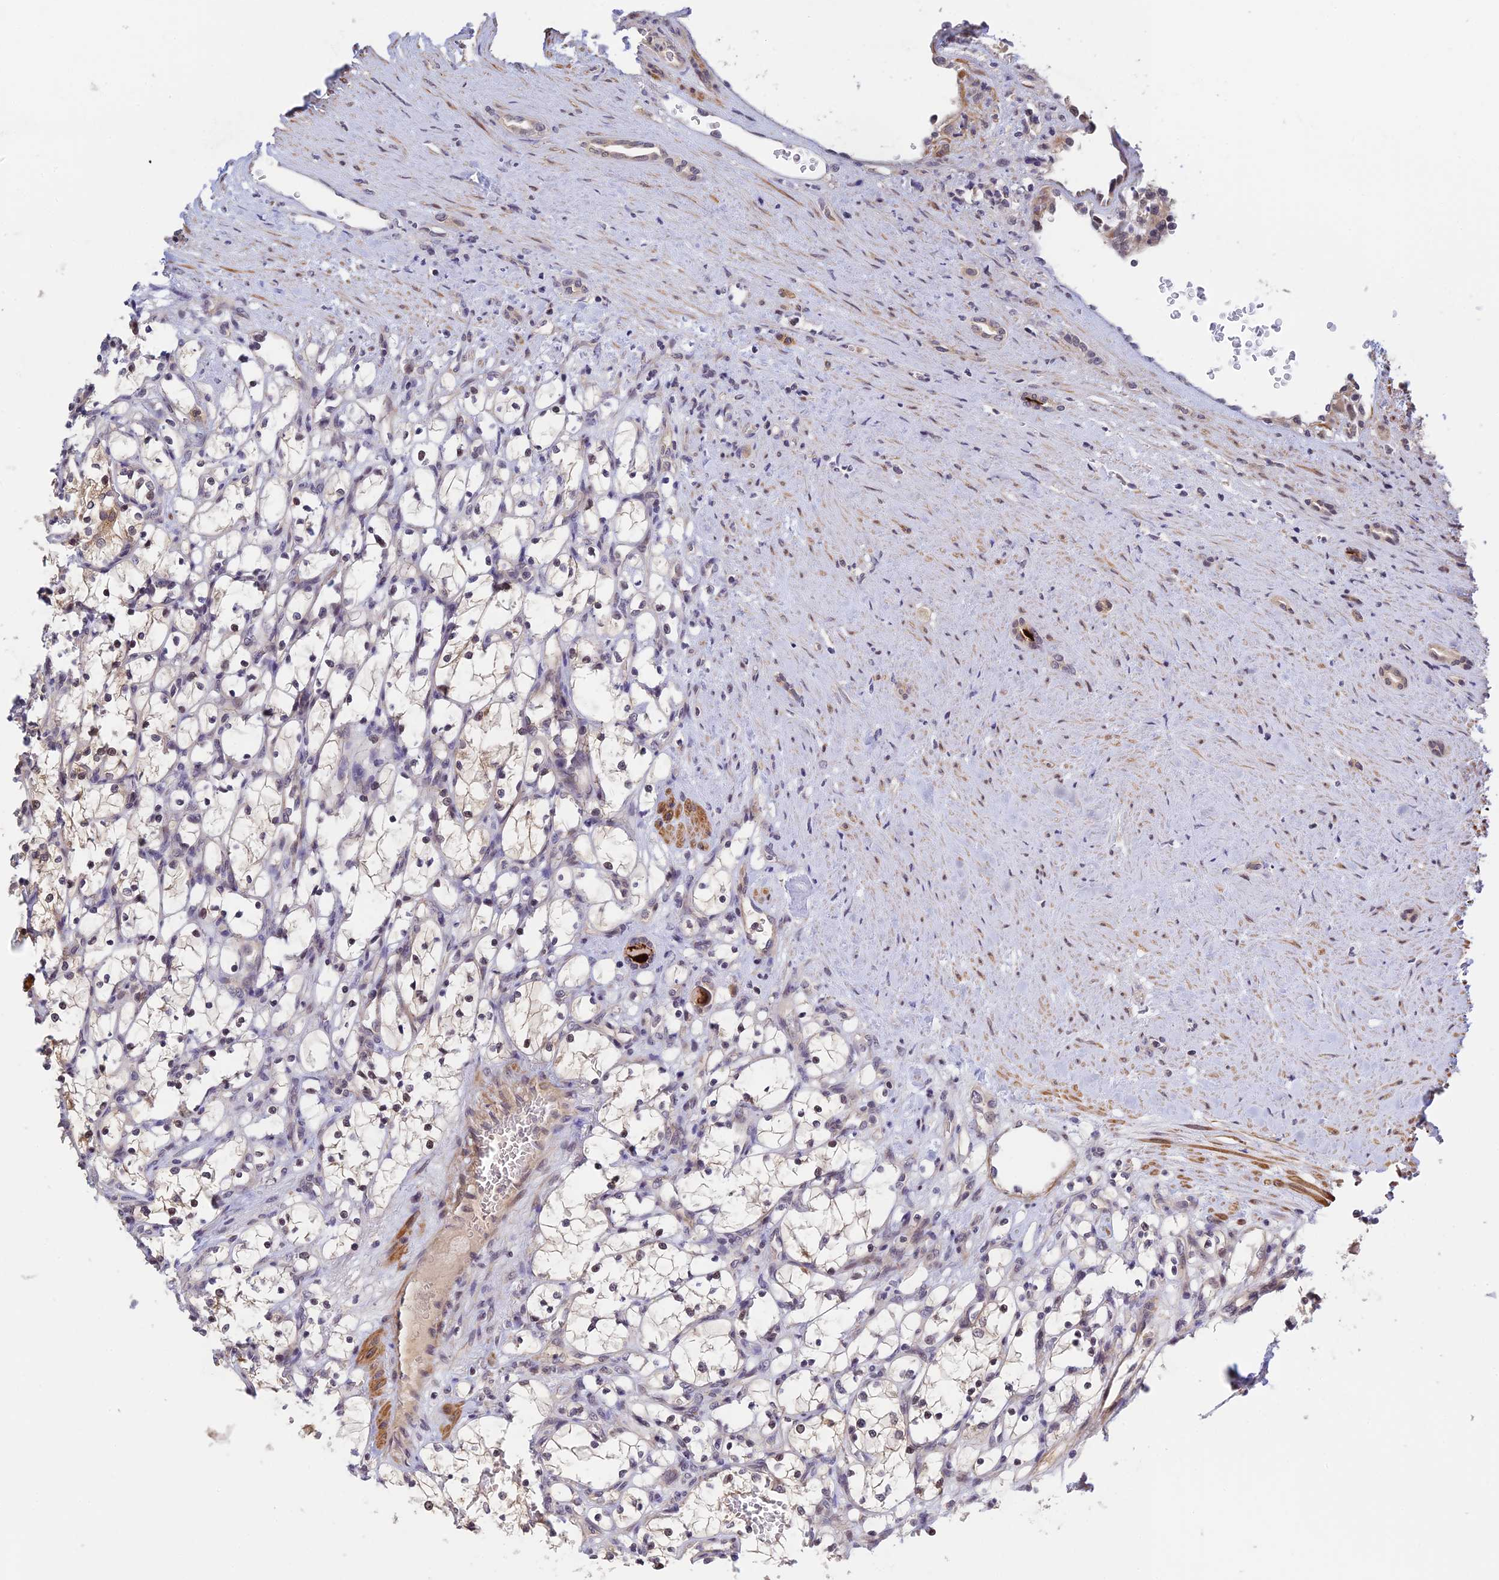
{"staining": {"intensity": "weak", "quantity": "<25%", "location": "cytoplasmic/membranous"}, "tissue": "renal cancer", "cell_type": "Tumor cells", "image_type": "cancer", "snomed": [{"axis": "morphology", "description": "Adenocarcinoma, NOS"}, {"axis": "topography", "description": "Kidney"}], "caption": "Tumor cells show no significant protein positivity in adenocarcinoma (renal).", "gene": "CWH43", "patient": {"sex": "female", "age": 69}}